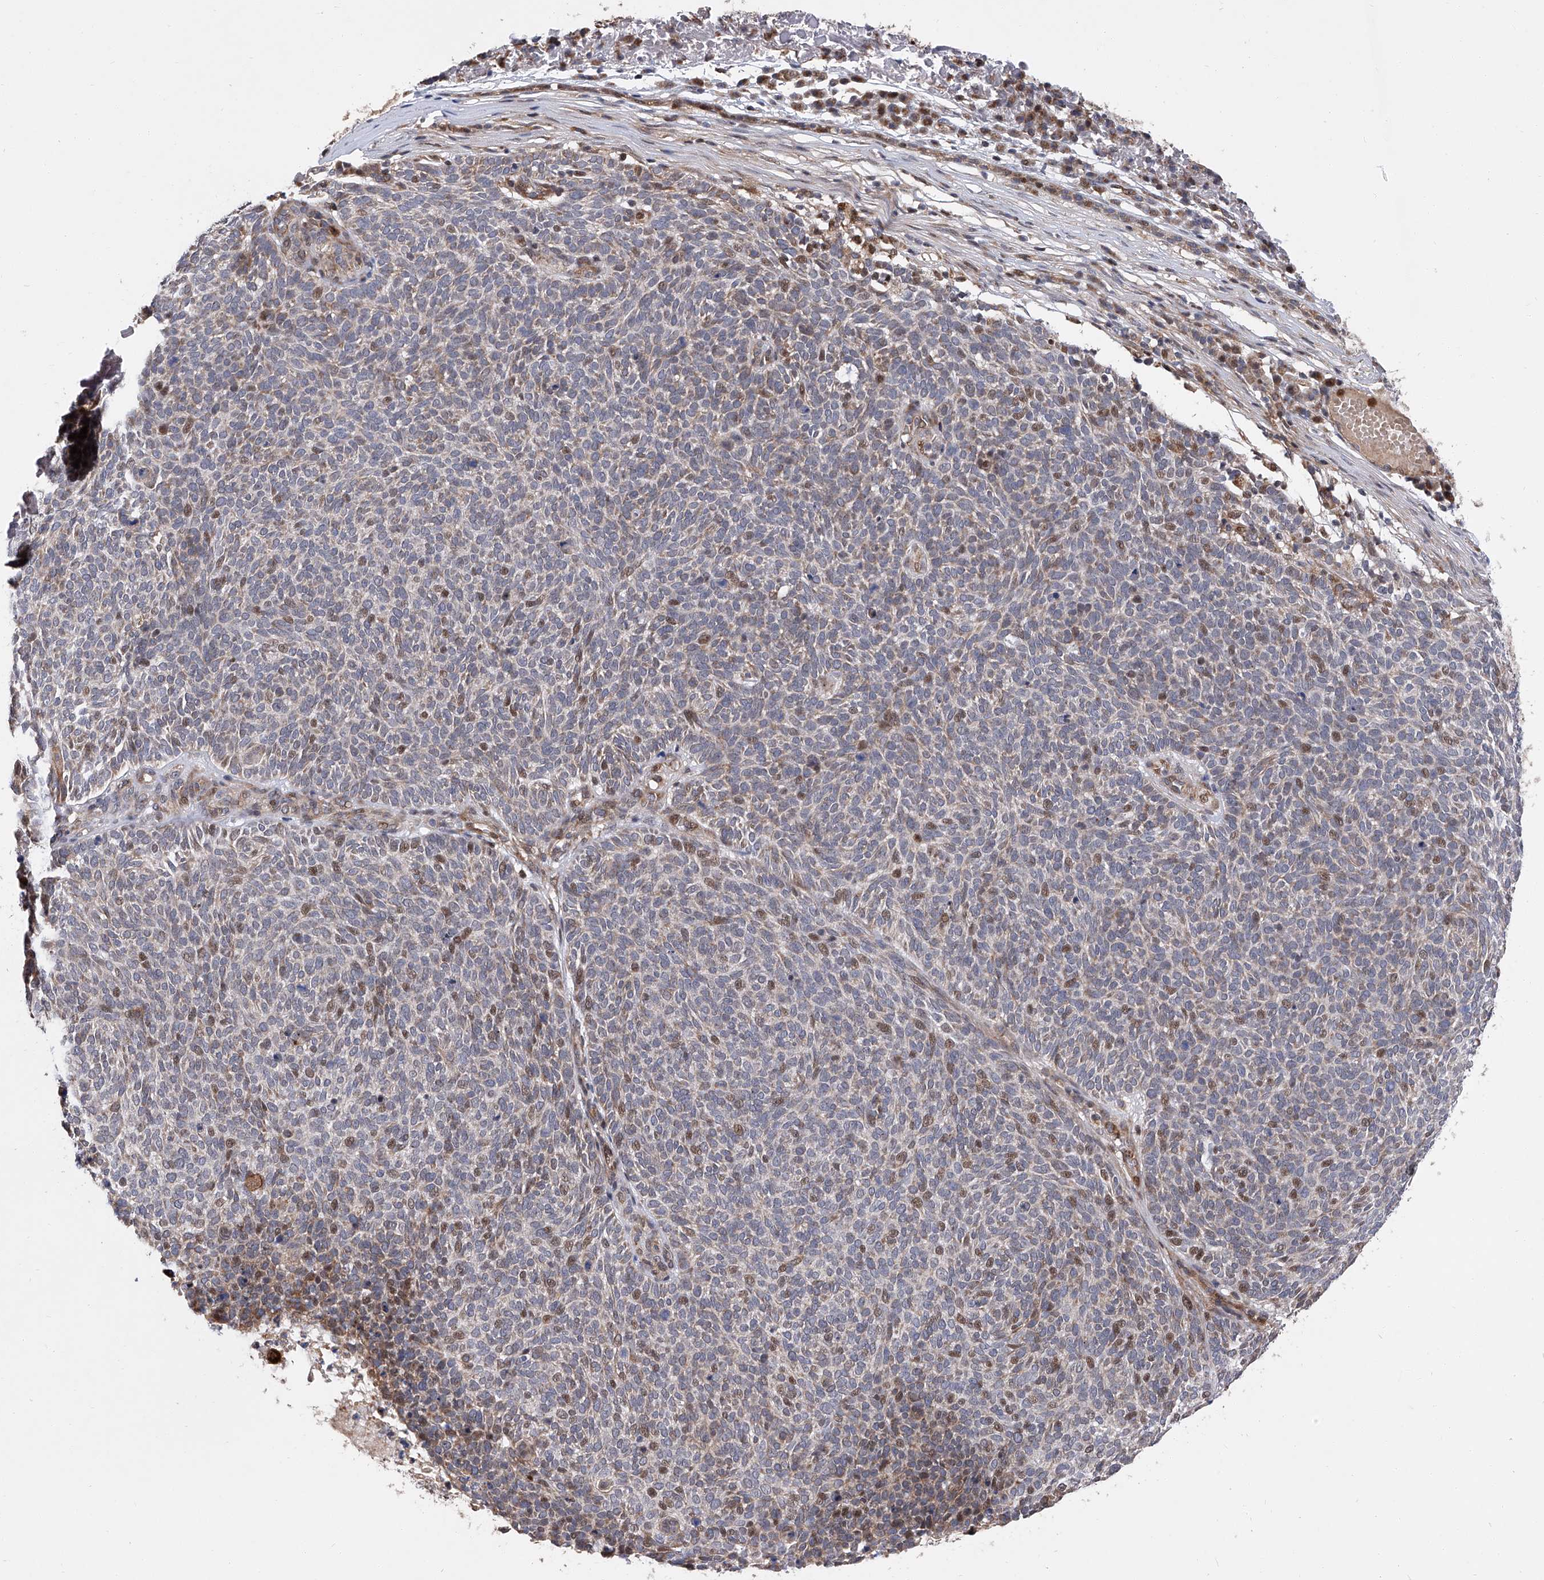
{"staining": {"intensity": "moderate", "quantity": "<25%", "location": "cytoplasmic/membranous,nuclear"}, "tissue": "skin cancer", "cell_type": "Tumor cells", "image_type": "cancer", "snomed": [{"axis": "morphology", "description": "Squamous cell carcinoma, NOS"}, {"axis": "topography", "description": "Skin"}], "caption": "Skin squamous cell carcinoma stained for a protein exhibits moderate cytoplasmic/membranous and nuclear positivity in tumor cells.", "gene": "FARP2", "patient": {"sex": "female", "age": 90}}